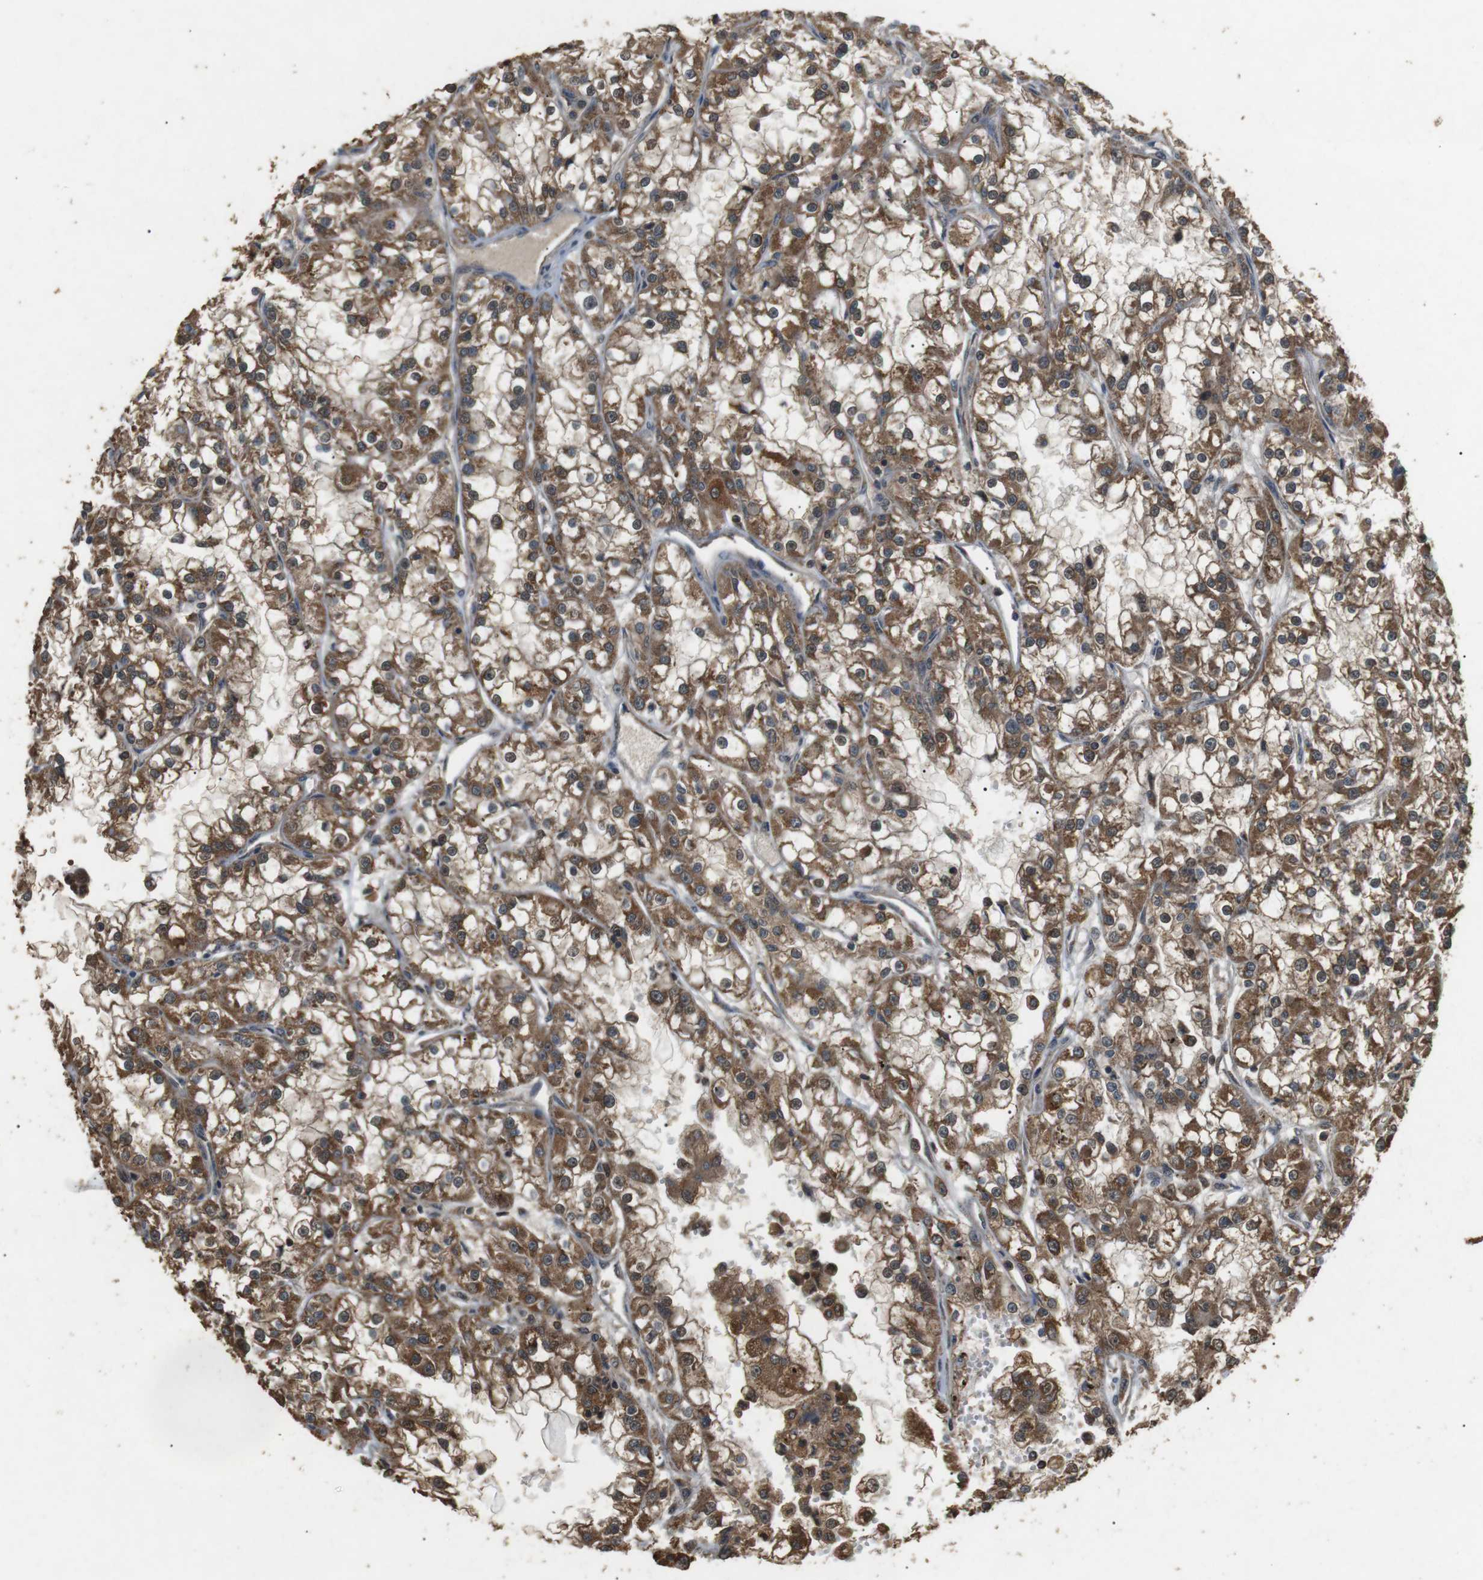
{"staining": {"intensity": "moderate", "quantity": ">75%", "location": "cytoplasmic/membranous"}, "tissue": "renal cancer", "cell_type": "Tumor cells", "image_type": "cancer", "snomed": [{"axis": "morphology", "description": "Adenocarcinoma, NOS"}, {"axis": "topography", "description": "Kidney"}], "caption": "Brown immunohistochemical staining in renal cancer (adenocarcinoma) demonstrates moderate cytoplasmic/membranous staining in approximately >75% of tumor cells. Nuclei are stained in blue.", "gene": "TBC1D15", "patient": {"sex": "female", "age": 52}}